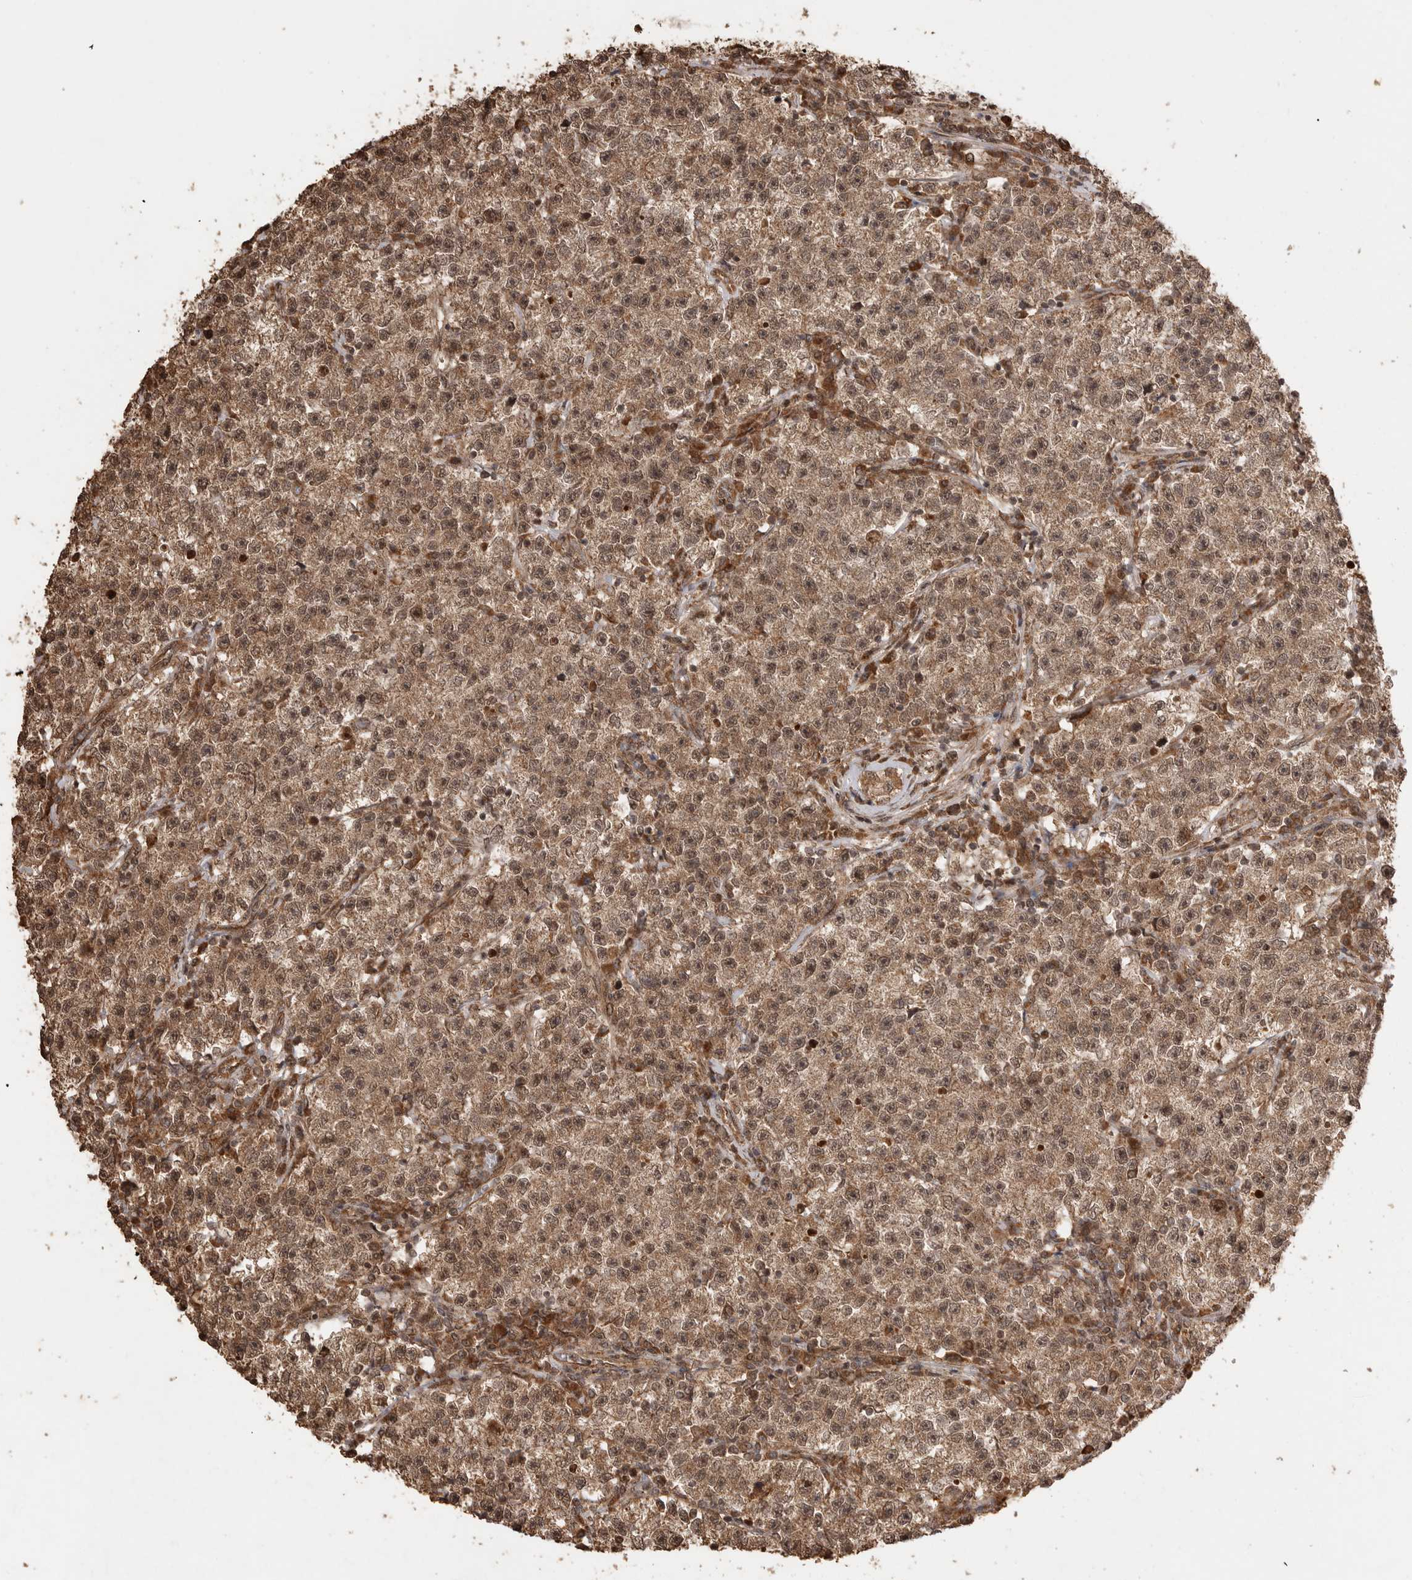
{"staining": {"intensity": "moderate", "quantity": ">75%", "location": "cytoplasmic/membranous"}, "tissue": "testis cancer", "cell_type": "Tumor cells", "image_type": "cancer", "snomed": [{"axis": "morphology", "description": "Seminoma, NOS"}, {"axis": "topography", "description": "Testis"}], "caption": "IHC micrograph of testis cancer stained for a protein (brown), which reveals medium levels of moderate cytoplasmic/membranous positivity in approximately >75% of tumor cells.", "gene": "BOC", "patient": {"sex": "male", "age": 22}}